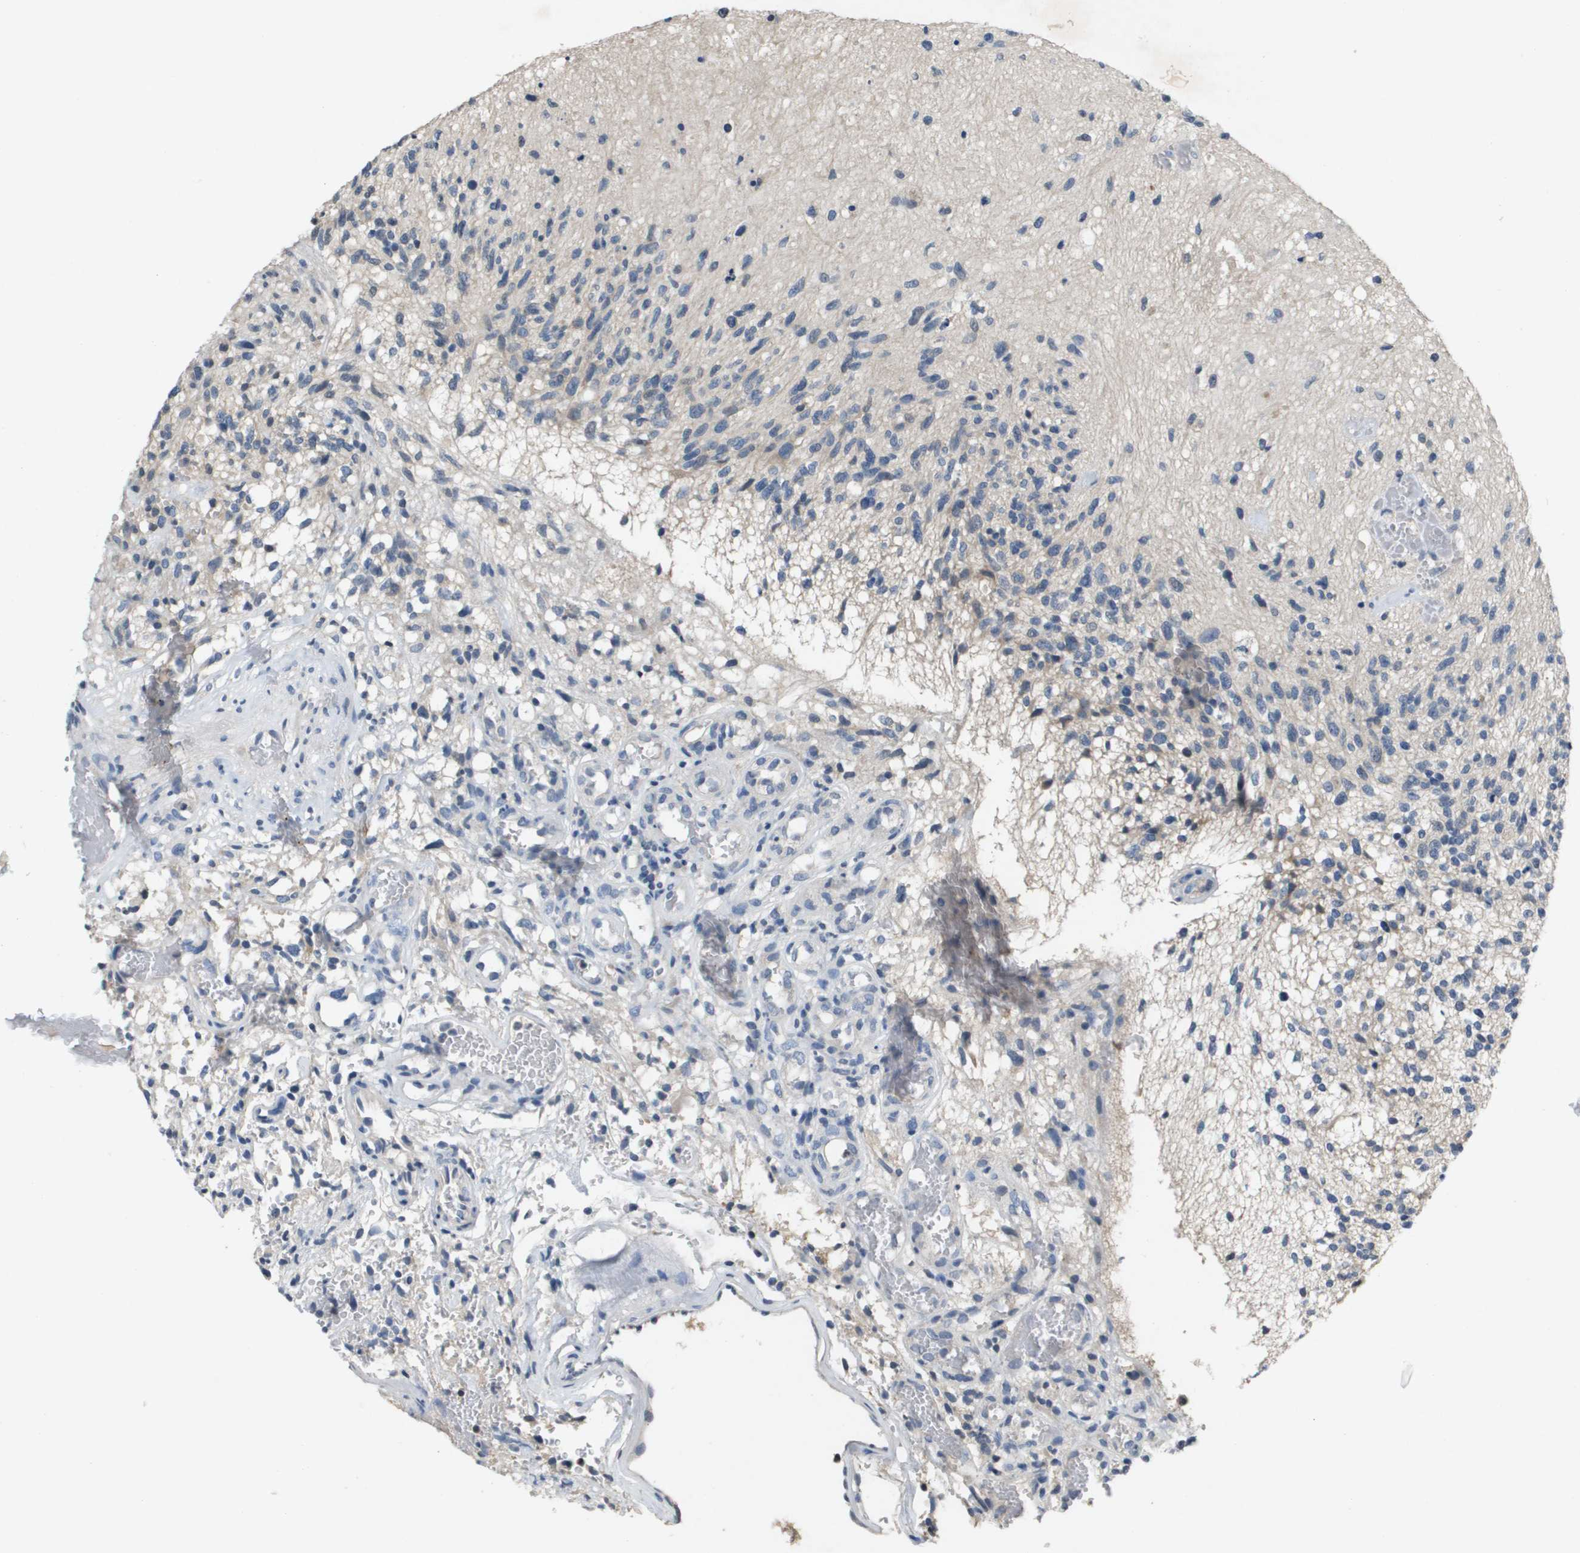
{"staining": {"intensity": "weak", "quantity": "<25%", "location": "cytoplasmic/membranous"}, "tissue": "glioma", "cell_type": "Tumor cells", "image_type": "cancer", "snomed": [{"axis": "morphology", "description": "Normal tissue, NOS"}, {"axis": "morphology", "description": "Glioma, malignant, High grade"}, {"axis": "topography", "description": "Cerebral cortex"}], "caption": "Tumor cells are negative for protein expression in human glioma. (Stains: DAB IHC with hematoxylin counter stain, Microscopy: brightfield microscopy at high magnification).", "gene": "CAPN11", "patient": {"sex": "male", "age": 75}}